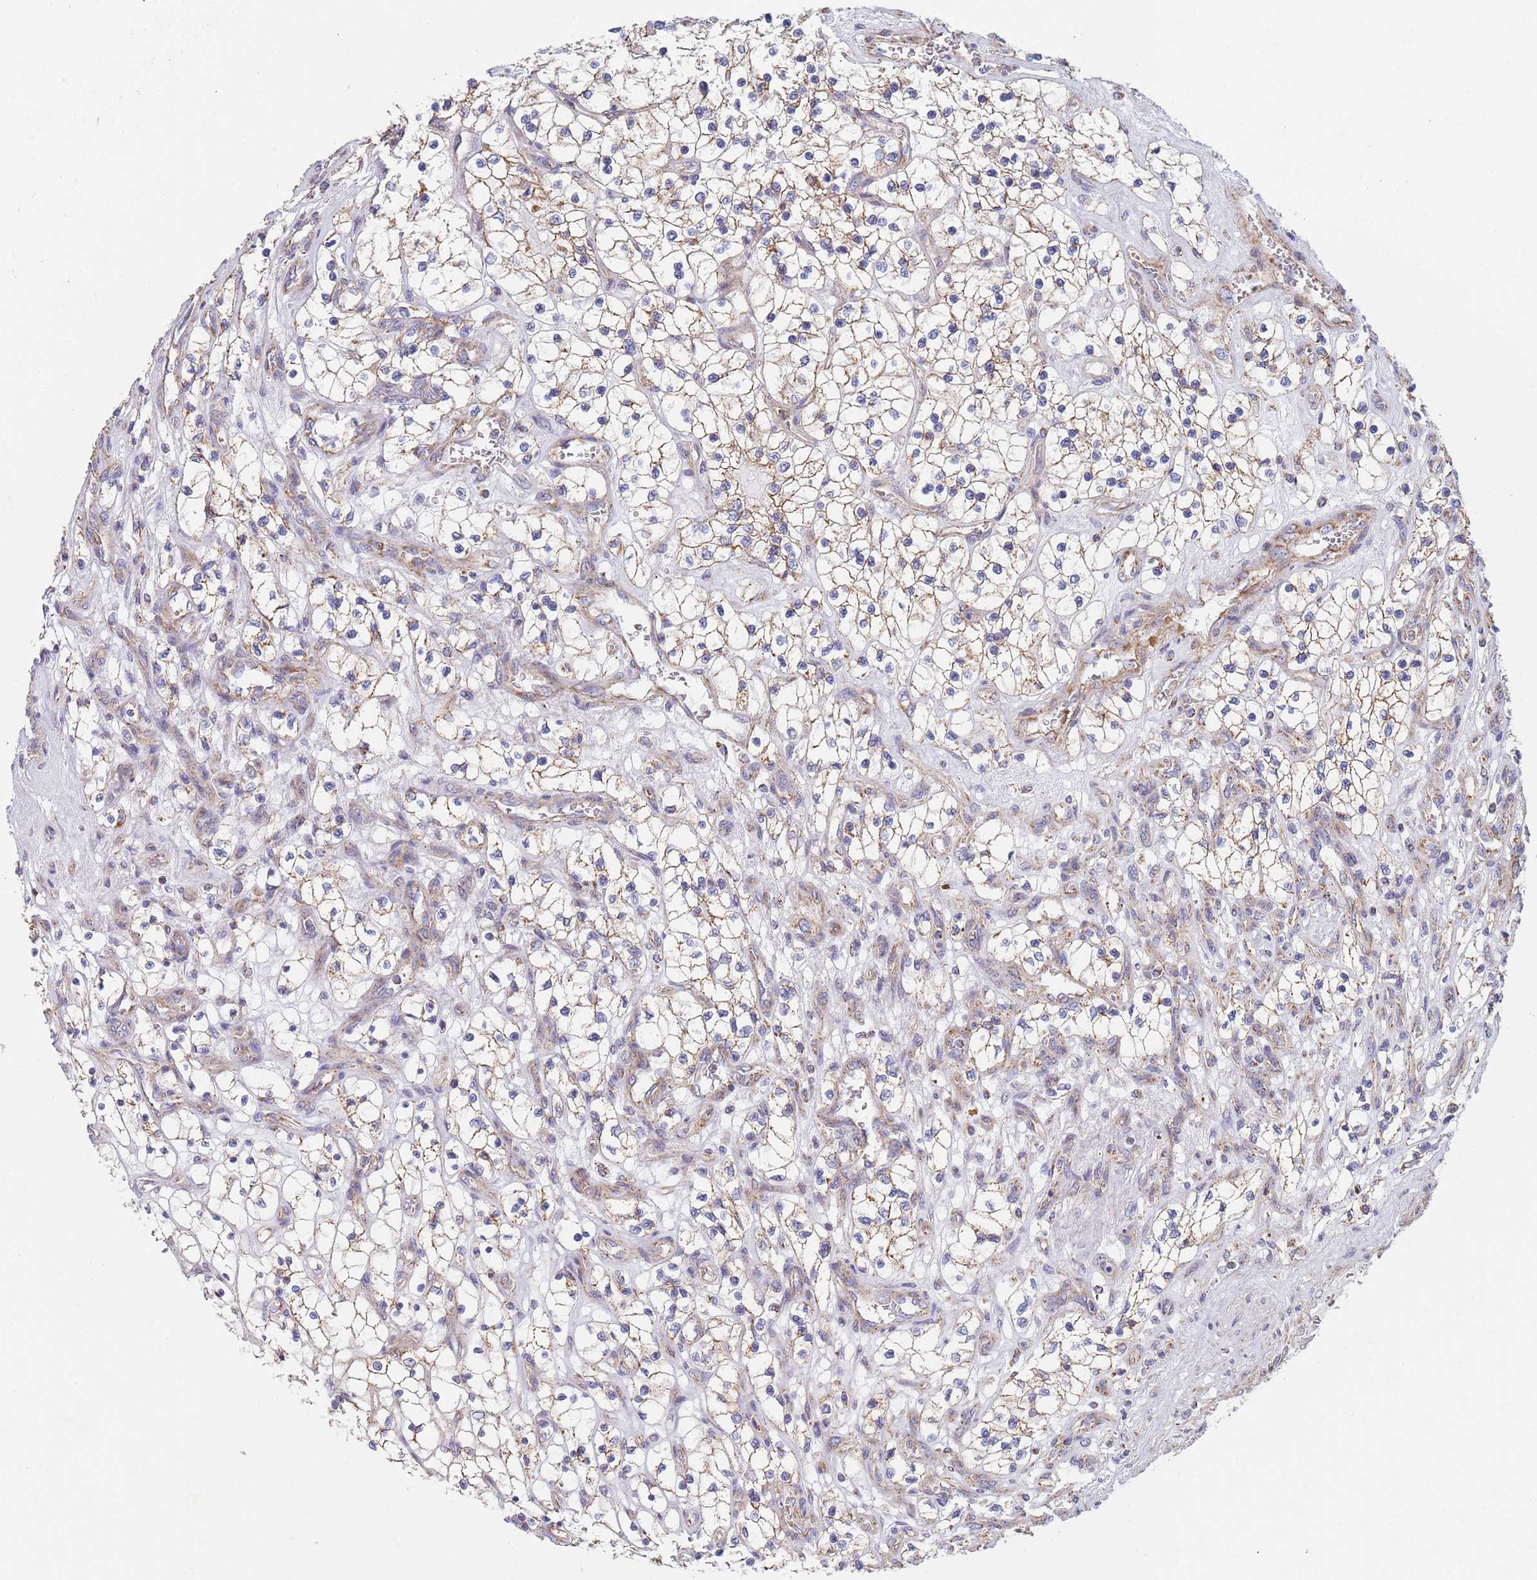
{"staining": {"intensity": "weak", "quantity": "25%-75%", "location": "cytoplasmic/membranous"}, "tissue": "renal cancer", "cell_type": "Tumor cells", "image_type": "cancer", "snomed": [{"axis": "morphology", "description": "Adenocarcinoma, NOS"}, {"axis": "topography", "description": "Kidney"}], "caption": "Human renal cancer (adenocarcinoma) stained for a protein (brown) reveals weak cytoplasmic/membranous positive positivity in approximately 25%-75% of tumor cells.", "gene": "PWWP3A", "patient": {"sex": "female", "age": 69}}